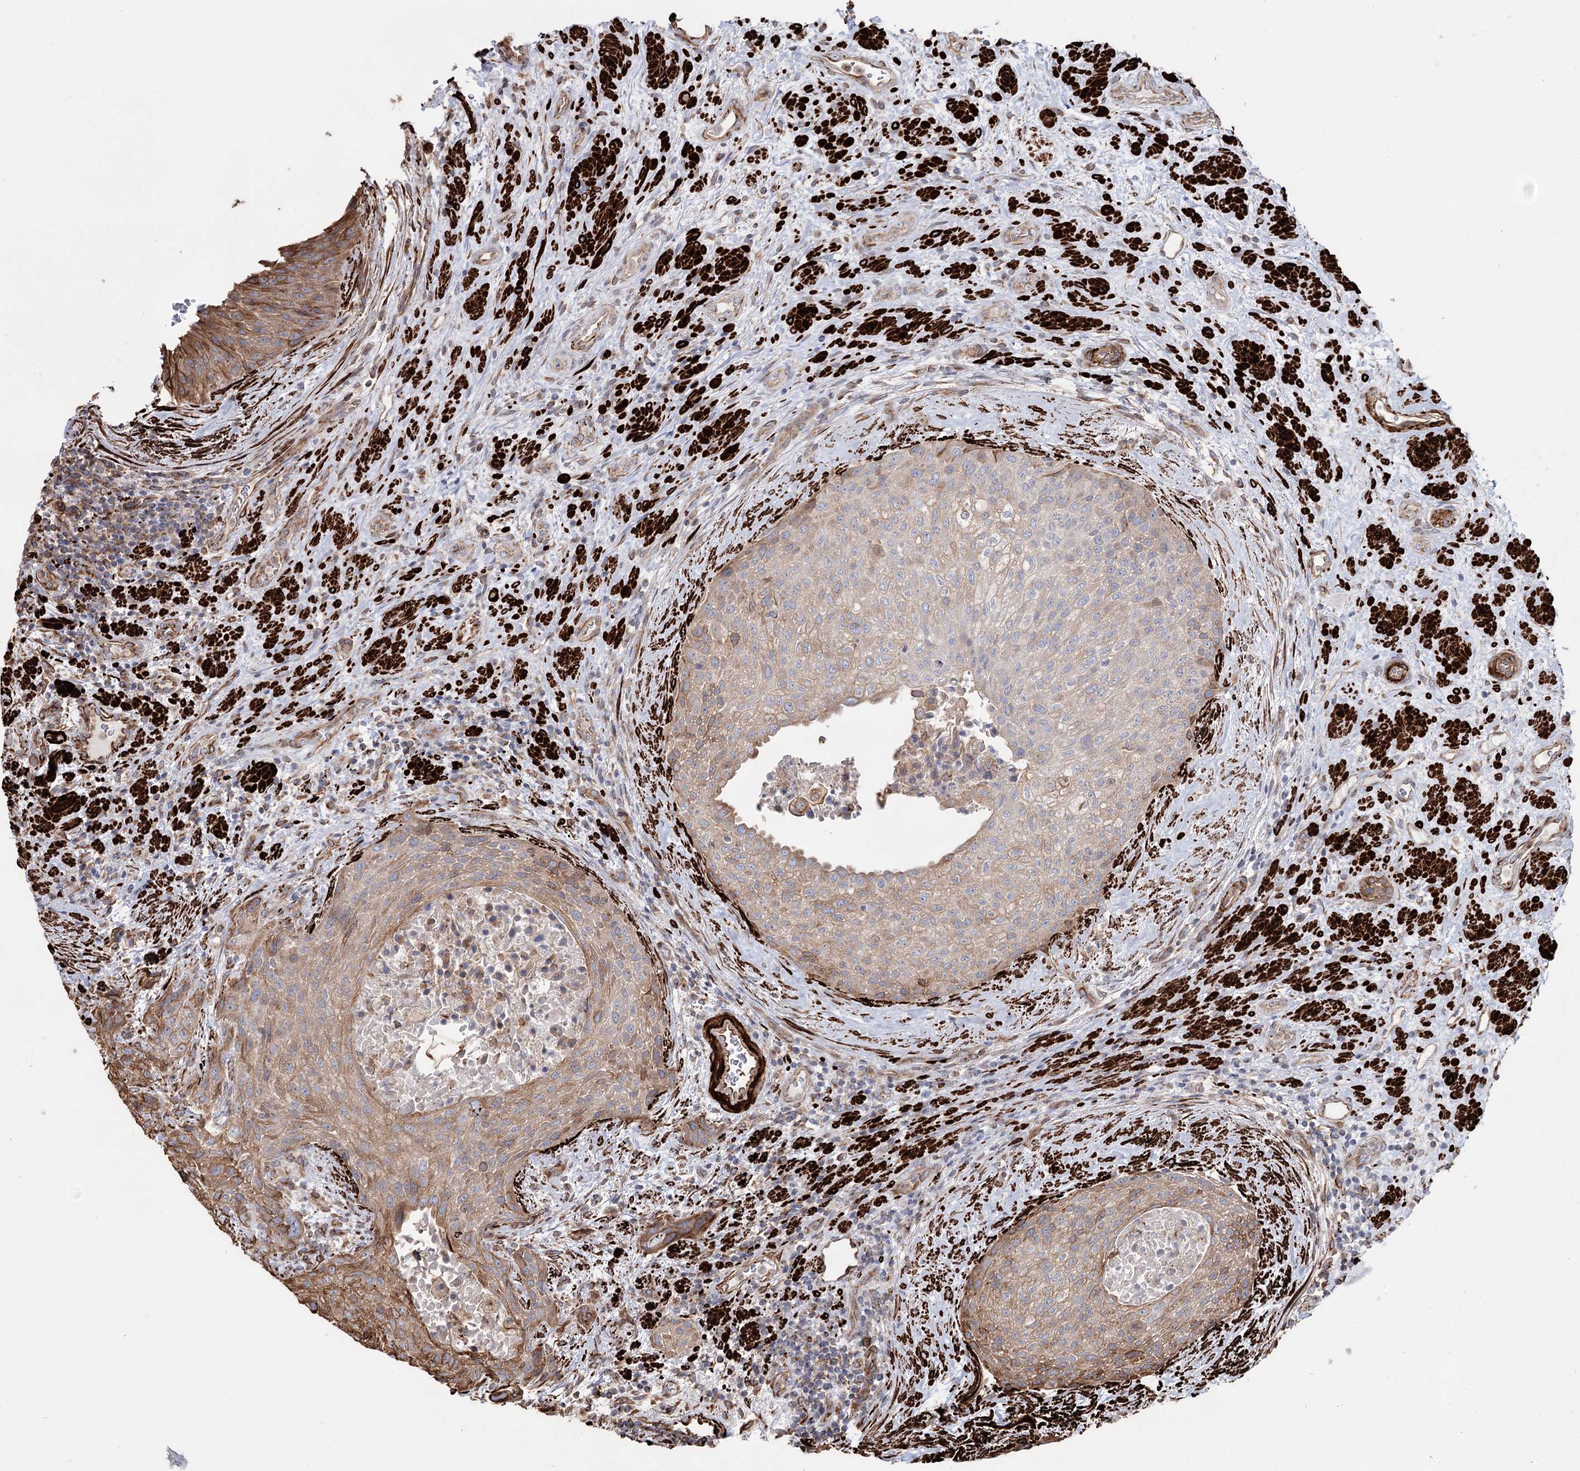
{"staining": {"intensity": "moderate", "quantity": "25%-75%", "location": "cytoplasmic/membranous"}, "tissue": "urothelial cancer", "cell_type": "Tumor cells", "image_type": "cancer", "snomed": [{"axis": "morphology", "description": "Normal tissue, NOS"}, {"axis": "morphology", "description": "Urothelial carcinoma, NOS"}, {"axis": "topography", "description": "Urinary bladder"}, {"axis": "topography", "description": "Peripheral nerve tissue"}], "caption": "Tumor cells reveal moderate cytoplasmic/membranous positivity in about 25%-75% of cells in transitional cell carcinoma.", "gene": "SUMF1", "patient": {"sex": "male", "age": 35}}